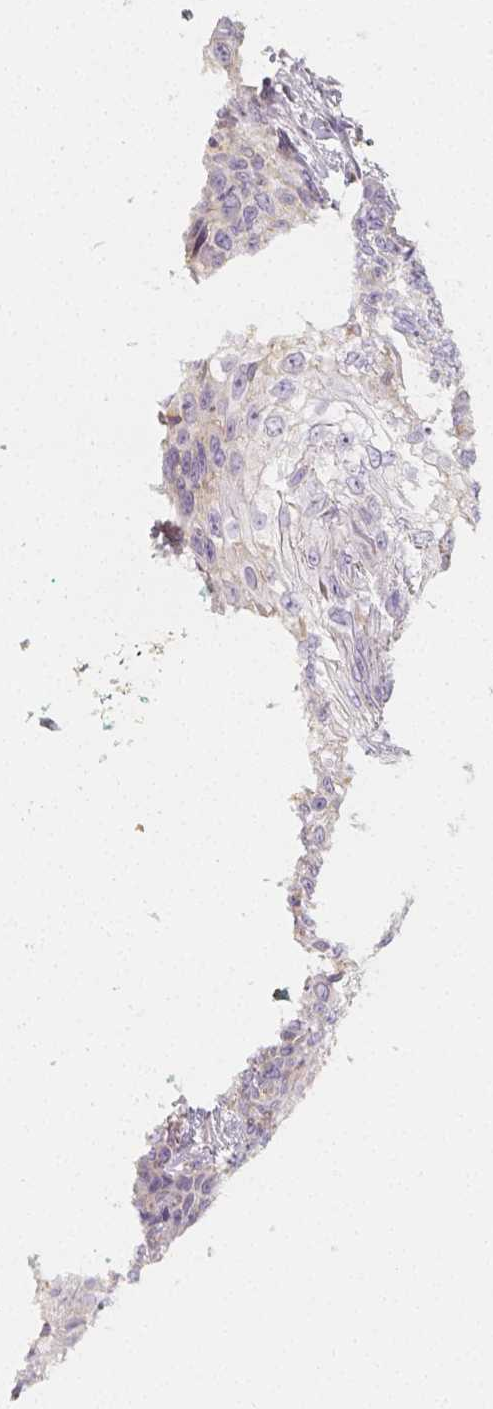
{"staining": {"intensity": "weak", "quantity": ">75%", "location": "cytoplasmic/membranous"}, "tissue": "skin cancer", "cell_type": "Tumor cells", "image_type": "cancer", "snomed": [{"axis": "morphology", "description": "Squamous cell carcinoma, NOS"}, {"axis": "topography", "description": "Skin"}], "caption": "Tumor cells show low levels of weak cytoplasmic/membranous positivity in approximately >75% of cells in human skin cancer.", "gene": "PTPRJ", "patient": {"sex": "male", "age": 92}}